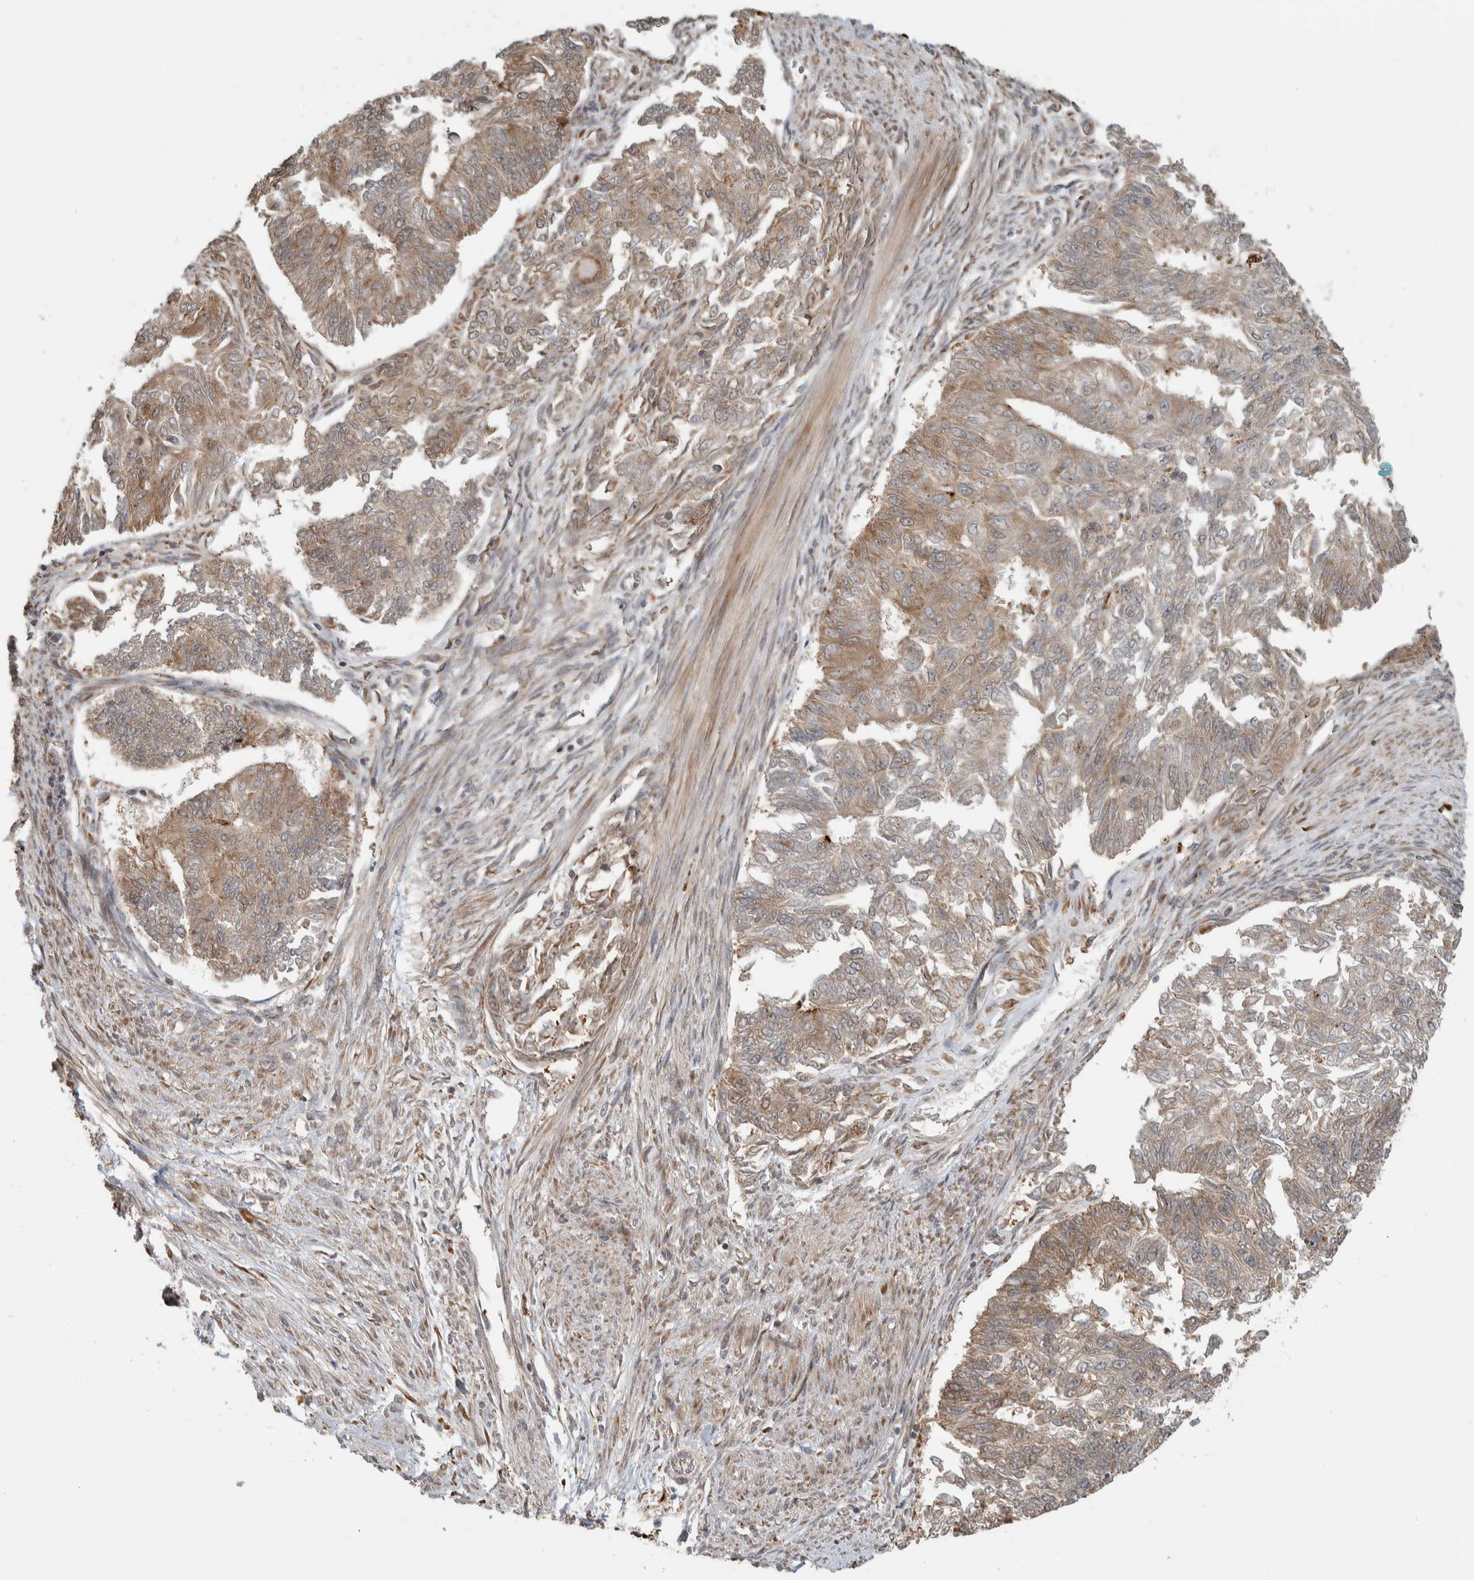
{"staining": {"intensity": "weak", "quantity": ">75%", "location": "cytoplasmic/membranous"}, "tissue": "endometrial cancer", "cell_type": "Tumor cells", "image_type": "cancer", "snomed": [{"axis": "morphology", "description": "Adenocarcinoma, NOS"}, {"axis": "topography", "description": "Endometrium"}], "caption": "Endometrial cancer (adenocarcinoma) was stained to show a protein in brown. There is low levels of weak cytoplasmic/membranous expression in approximately >75% of tumor cells.", "gene": "CNTROB", "patient": {"sex": "female", "age": 32}}